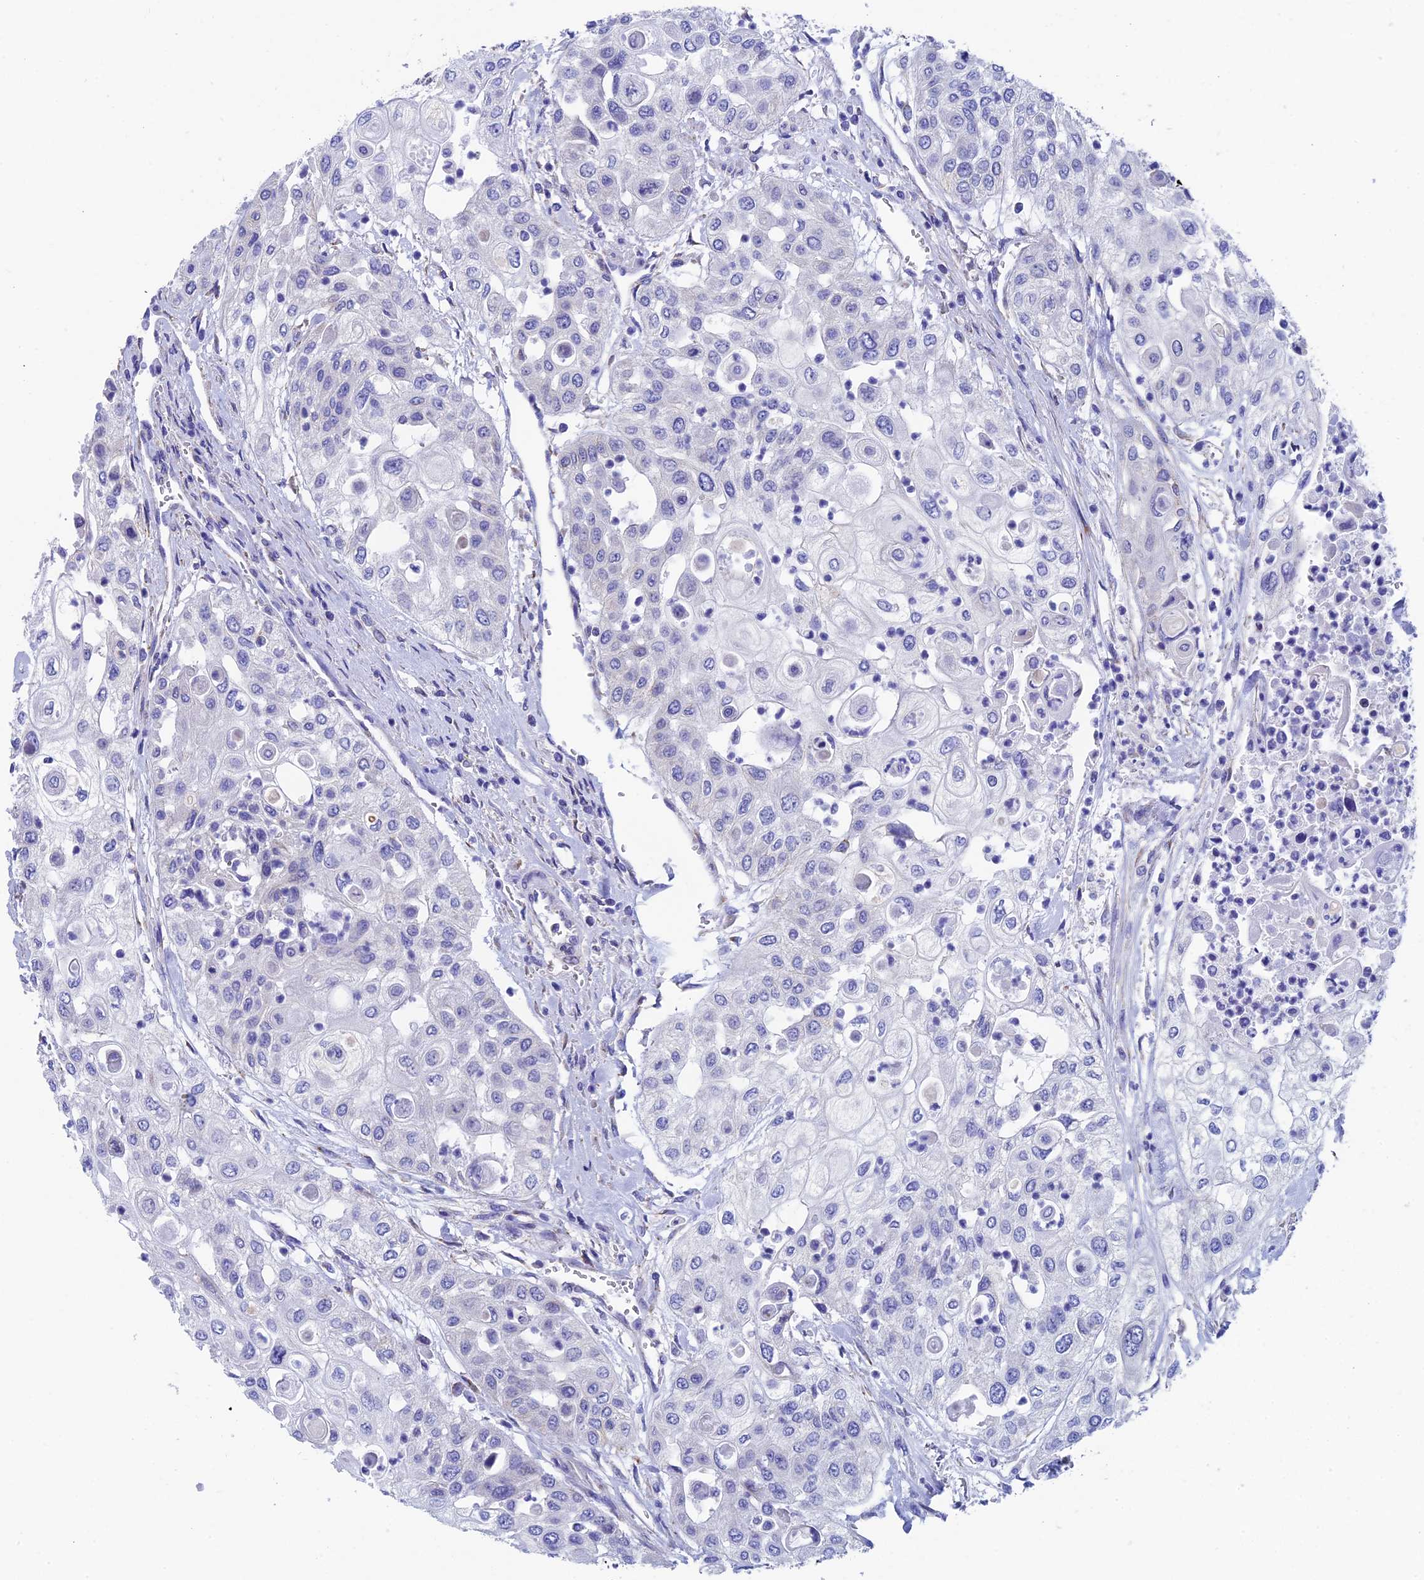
{"staining": {"intensity": "negative", "quantity": "none", "location": "none"}, "tissue": "urothelial cancer", "cell_type": "Tumor cells", "image_type": "cancer", "snomed": [{"axis": "morphology", "description": "Urothelial carcinoma, High grade"}, {"axis": "topography", "description": "Urinary bladder"}], "caption": "This is a histopathology image of immunohistochemistry staining of urothelial cancer, which shows no staining in tumor cells.", "gene": "SEPTIN1", "patient": {"sex": "female", "age": 79}}